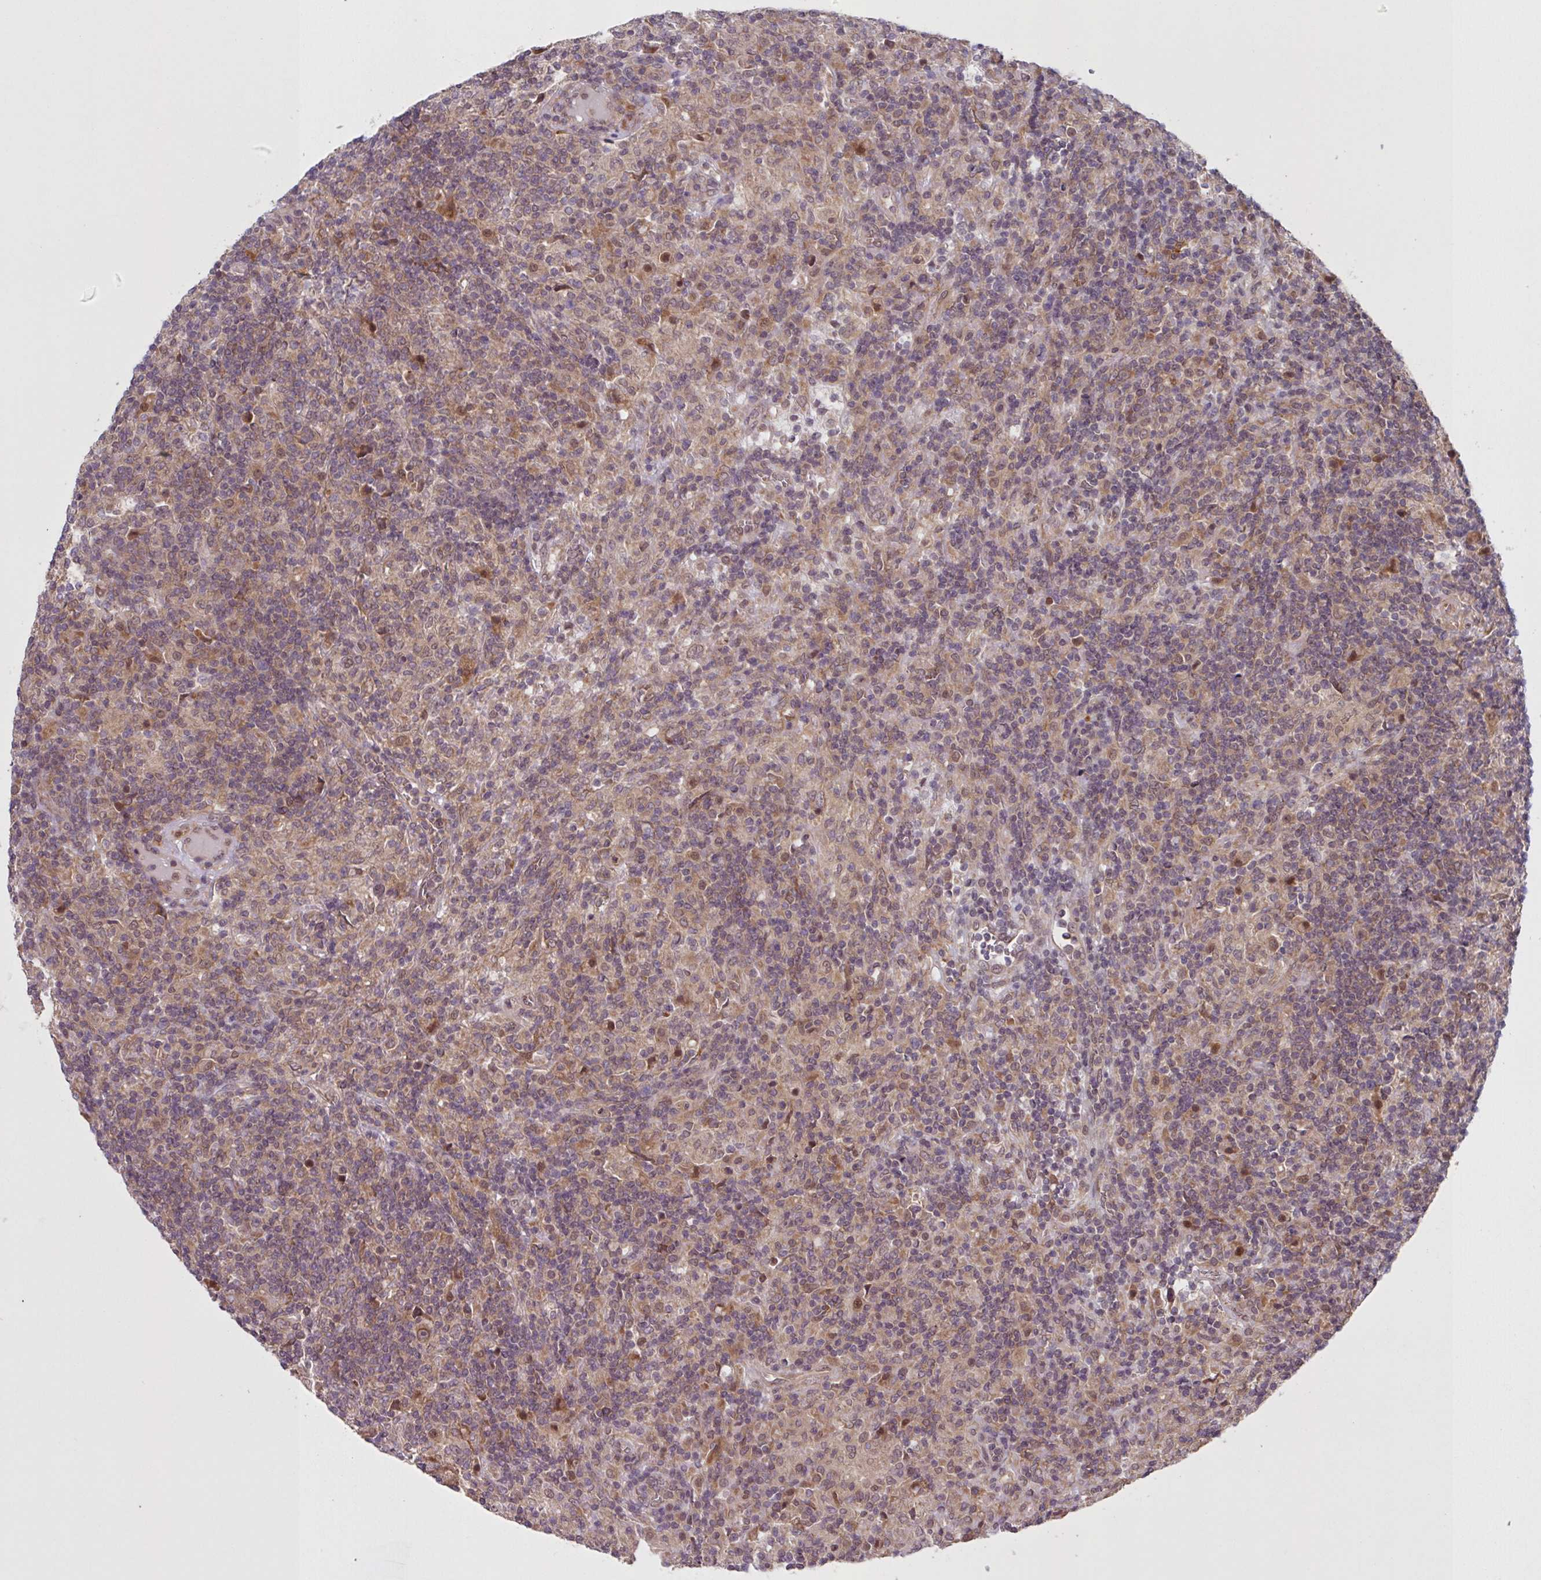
{"staining": {"intensity": "moderate", "quantity": "<25%", "location": "cytoplasmic/membranous,nuclear"}, "tissue": "lymphoma", "cell_type": "Tumor cells", "image_type": "cancer", "snomed": [{"axis": "morphology", "description": "Hodgkin's disease, NOS"}, {"axis": "topography", "description": "Lymph node"}], "caption": "Hodgkin's disease tissue shows moderate cytoplasmic/membranous and nuclear positivity in about <25% of tumor cells, visualized by immunohistochemistry. Using DAB (brown) and hematoxylin (blue) stains, captured at high magnification using brightfield microscopy.", "gene": "CAMLG", "patient": {"sex": "male", "age": 70}}